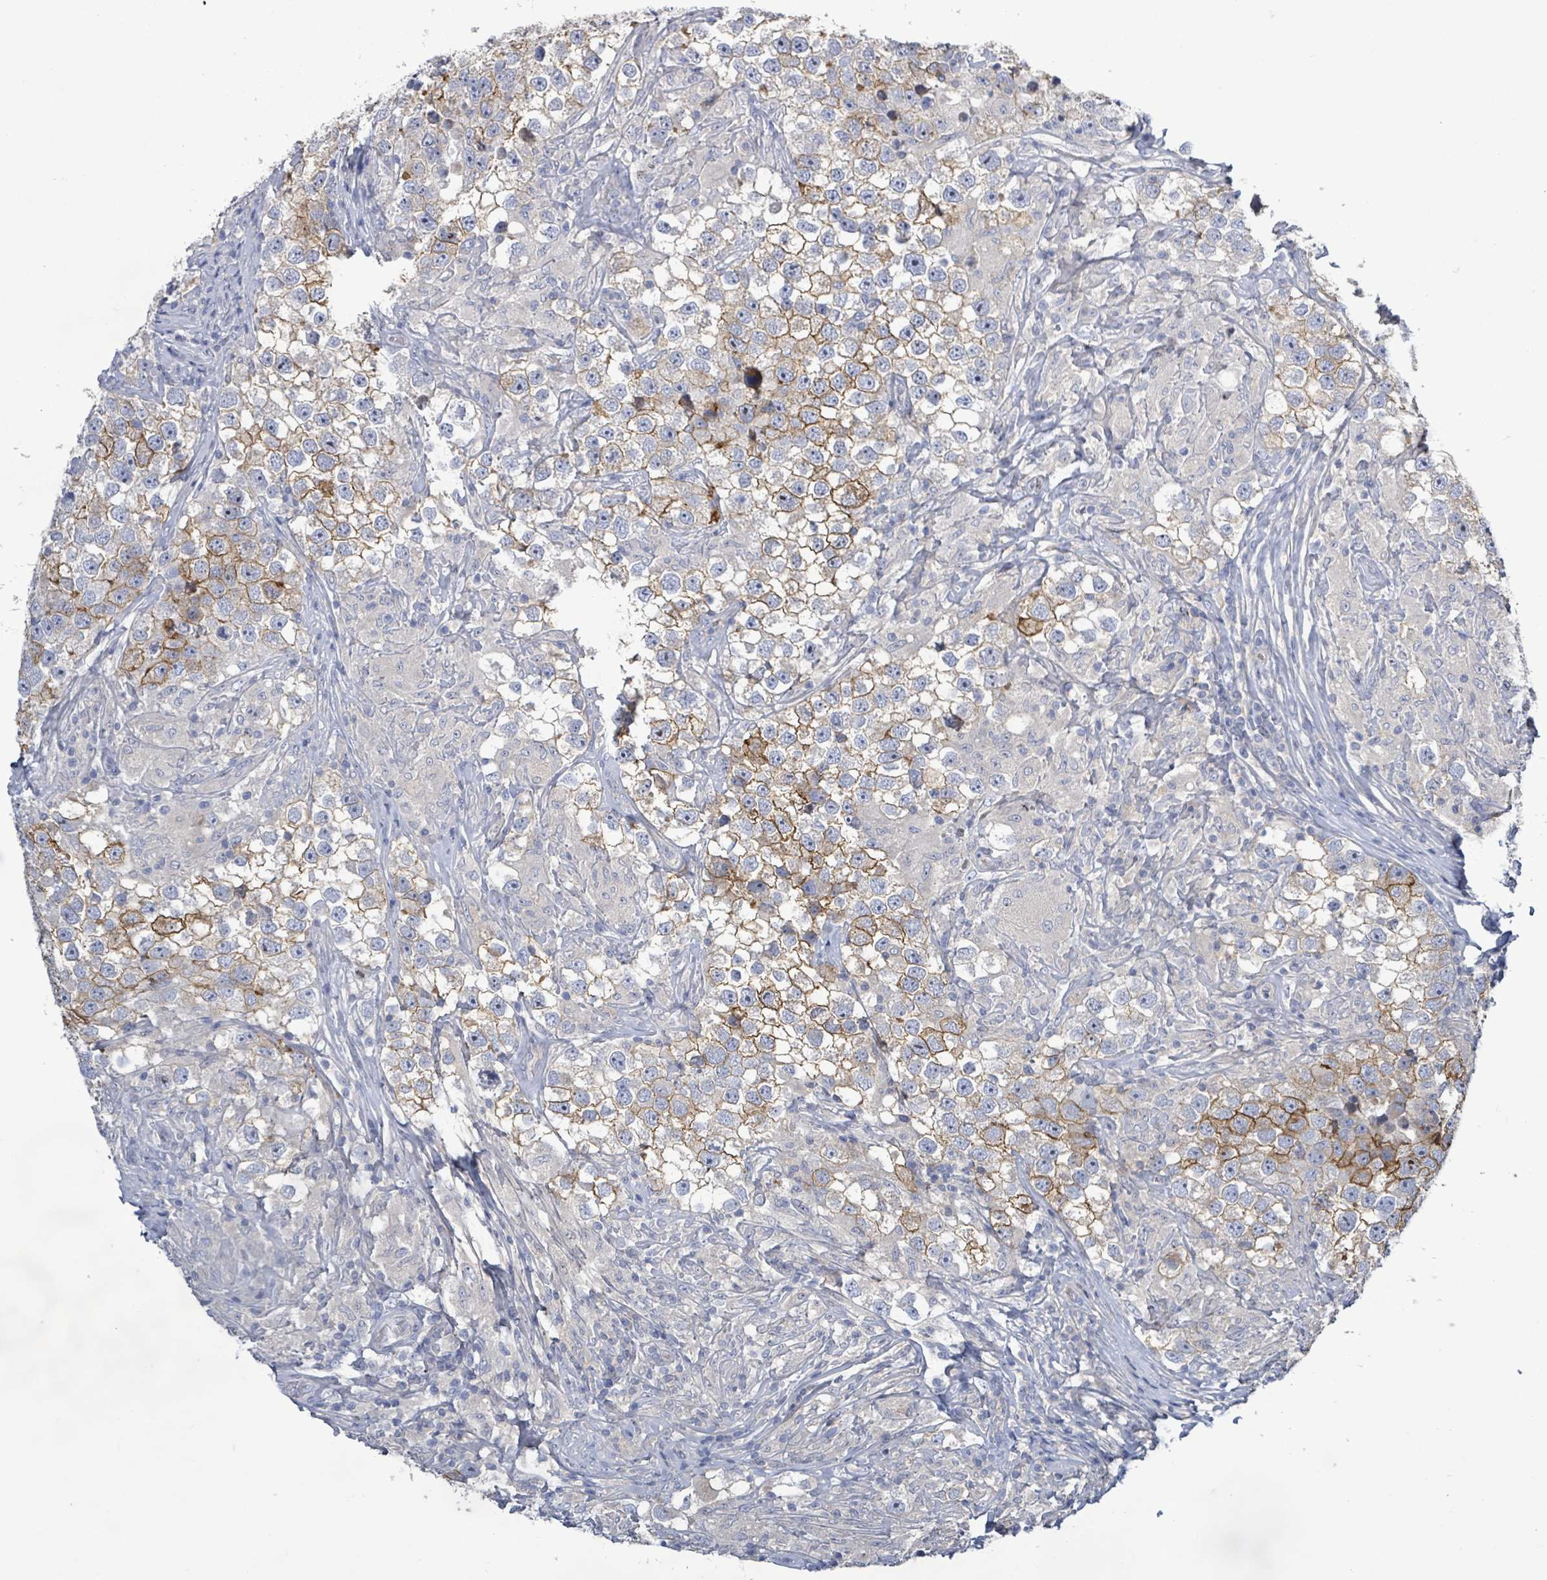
{"staining": {"intensity": "moderate", "quantity": "25%-75%", "location": "cytoplasmic/membranous"}, "tissue": "testis cancer", "cell_type": "Tumor cells", "image_type": "cancer", "snomed": [{"axis": "morphology", "description": "Seminoma, NOS"}, {"axis": "topography", "description": "Testis"}], "caption": "Testis cancer tissue shows moderate cytoplasmic/membranous expression in approximately 25%-75% of tumor cells, visualized by immunohistochemistry.", "gene": "KRAS", "patient": {"sex": "male", "age": 46}}